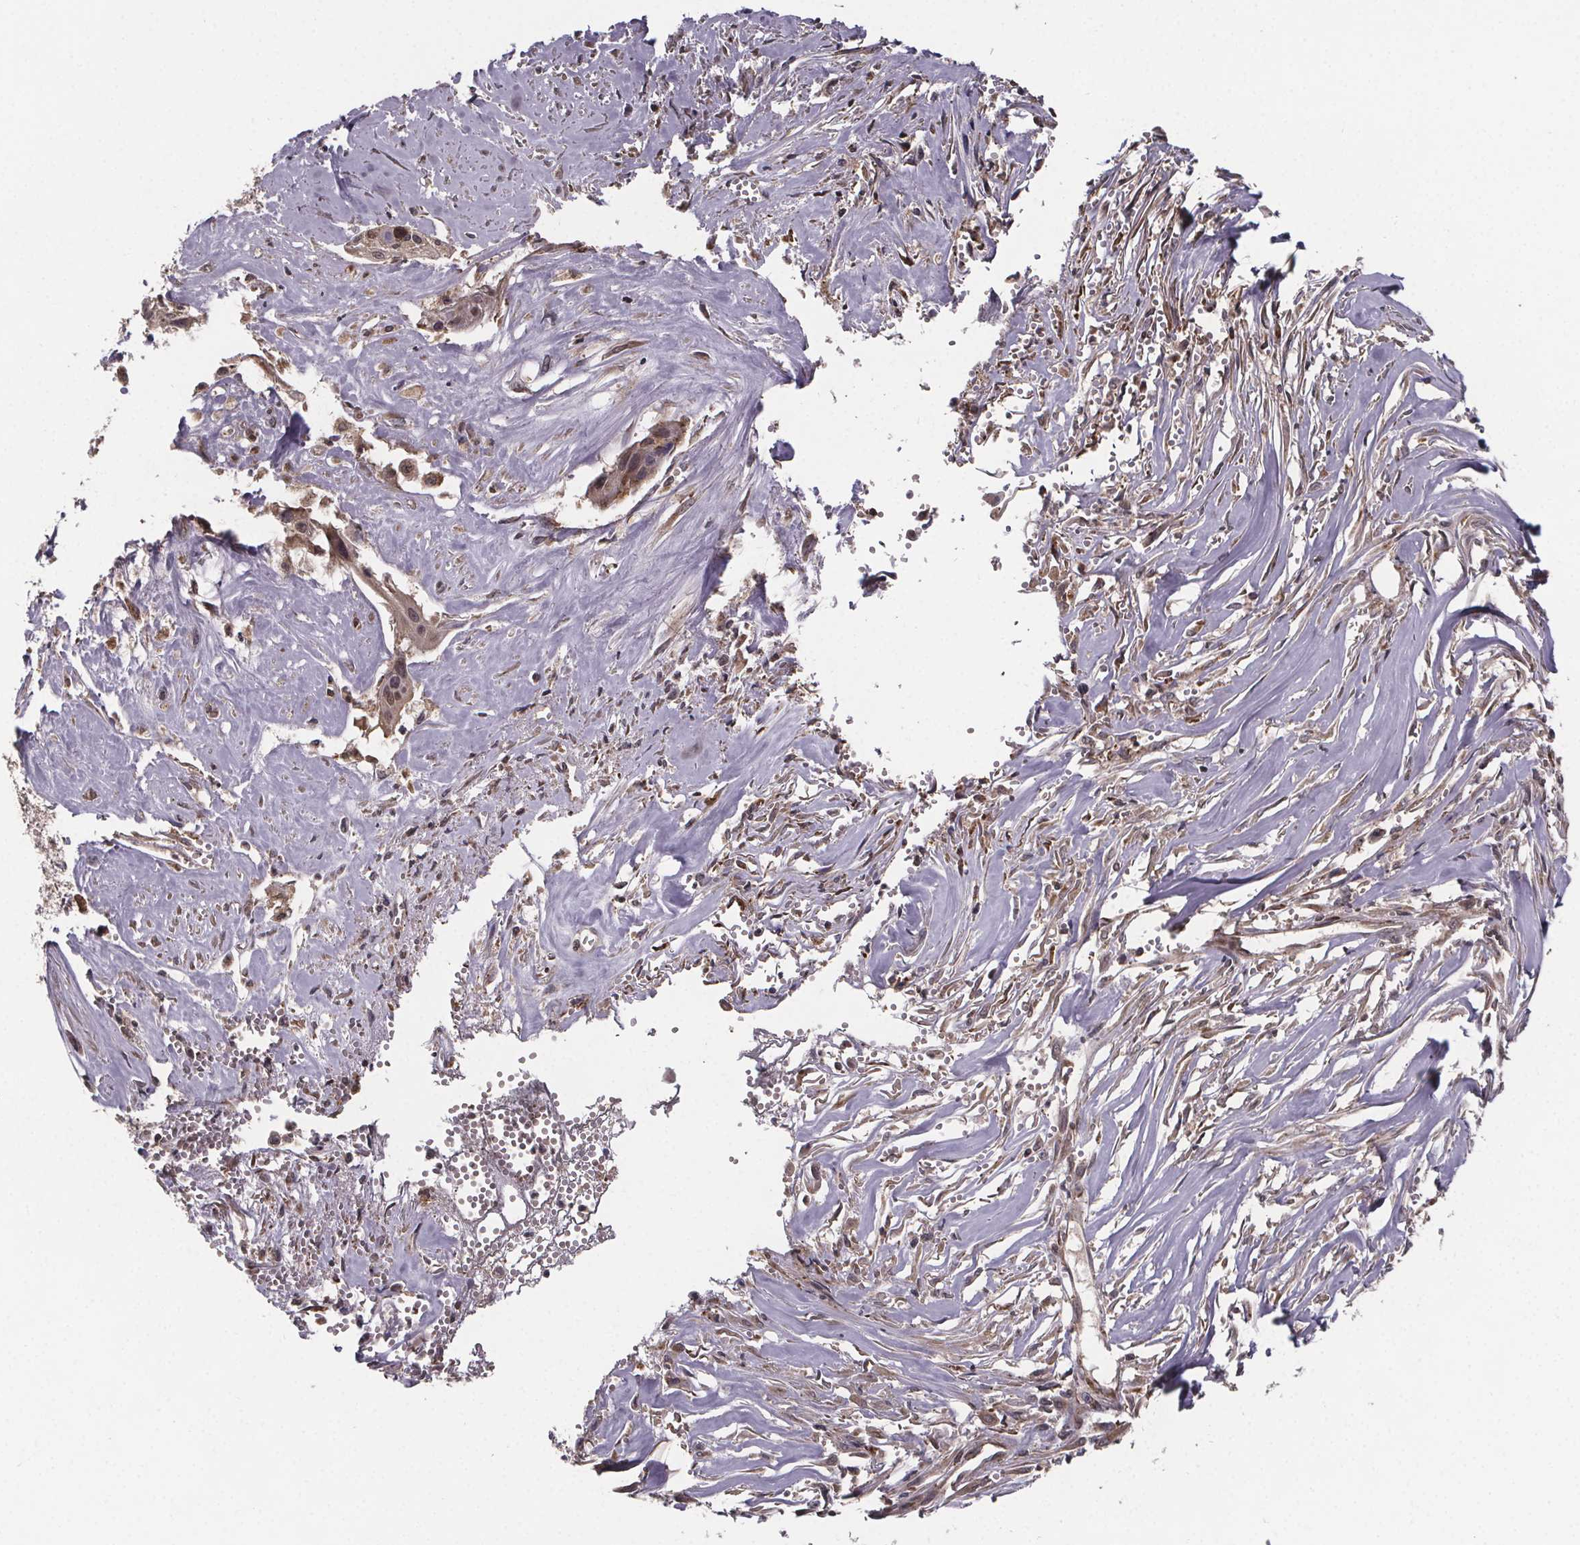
{"staining": {"intensity": "weak", "quantity": ">75%", "location": "cytoplasmic/membranous"}, "tissue": "cervical cancer", "cell_type": "Tumor cells", "image_type": "cancer", "snomed": [{"axis": "morphology", "description": "Squamous cell carcinoma, NOS"}, {"axis": "topography", "description": "Cervix"}], "caption": "A photomicrograph showing weak cytoplasmic/membranous expression in approximately >75% of tumor cells in squamous cell carcinoma (cervical), as visualized by brown immunohistochemical staining.", "gene": "SAT1", "patient": {"sex": "female", "age": 49}}